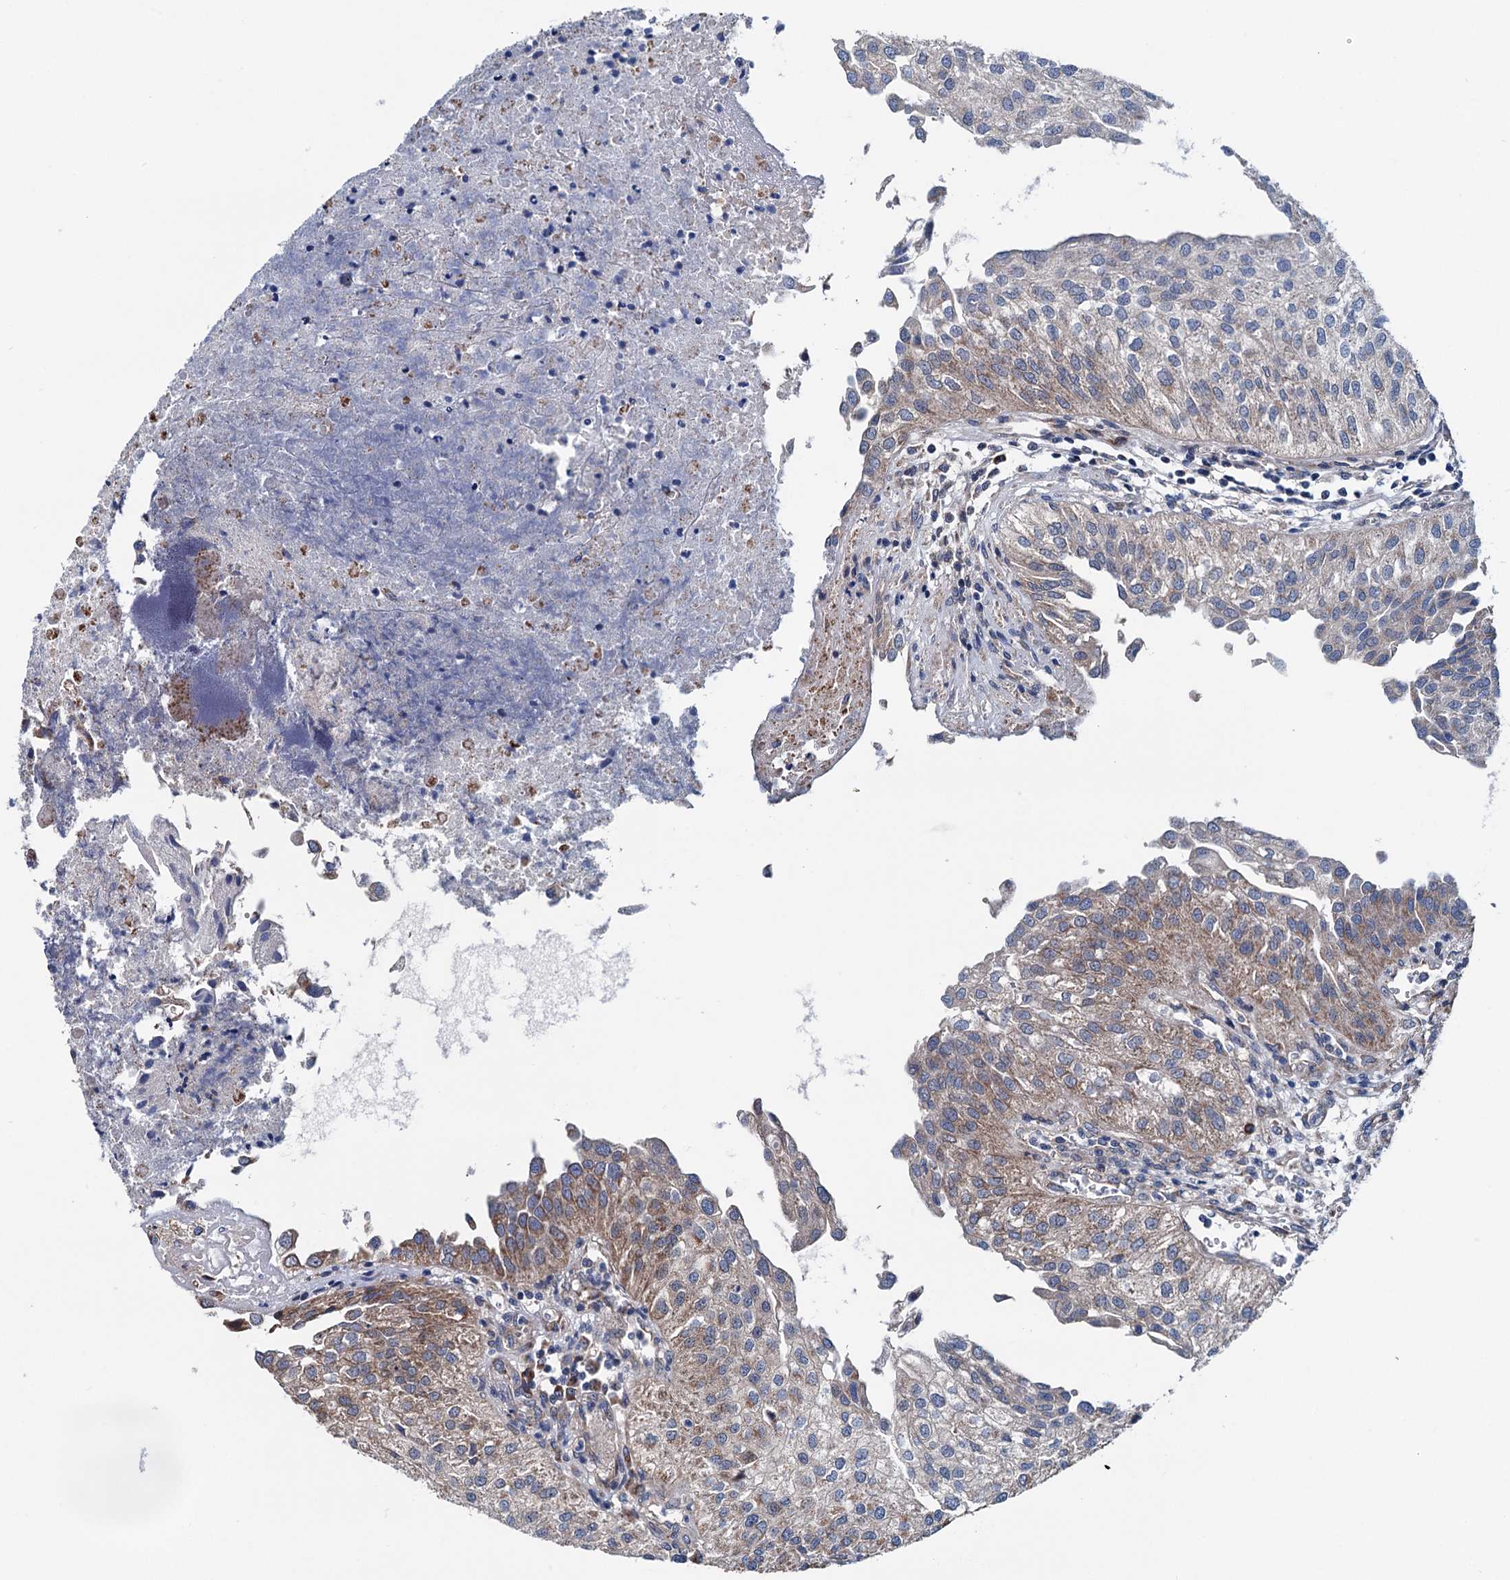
{"staining": {"intensity": "moderate", "quantity": "<25%", "location": "cytoplasmic/membranous"}, "tissue": "urothelial cancer", "cell_type": "Tumor cells", "image_type": "cancer", "snomed": [{"axis": "morphology", "description": "Urothelial carcinoma, Low grade"}, {"axis": "topography", "description": "Urinary bladder"}], "caption": "A brown stain highlights moderate cytoplasmic/membranous expression of a protein in human urothelial cancer tumor cells.", "gene": "EYA4", "patient": {"sex": "female", "age": 89}}